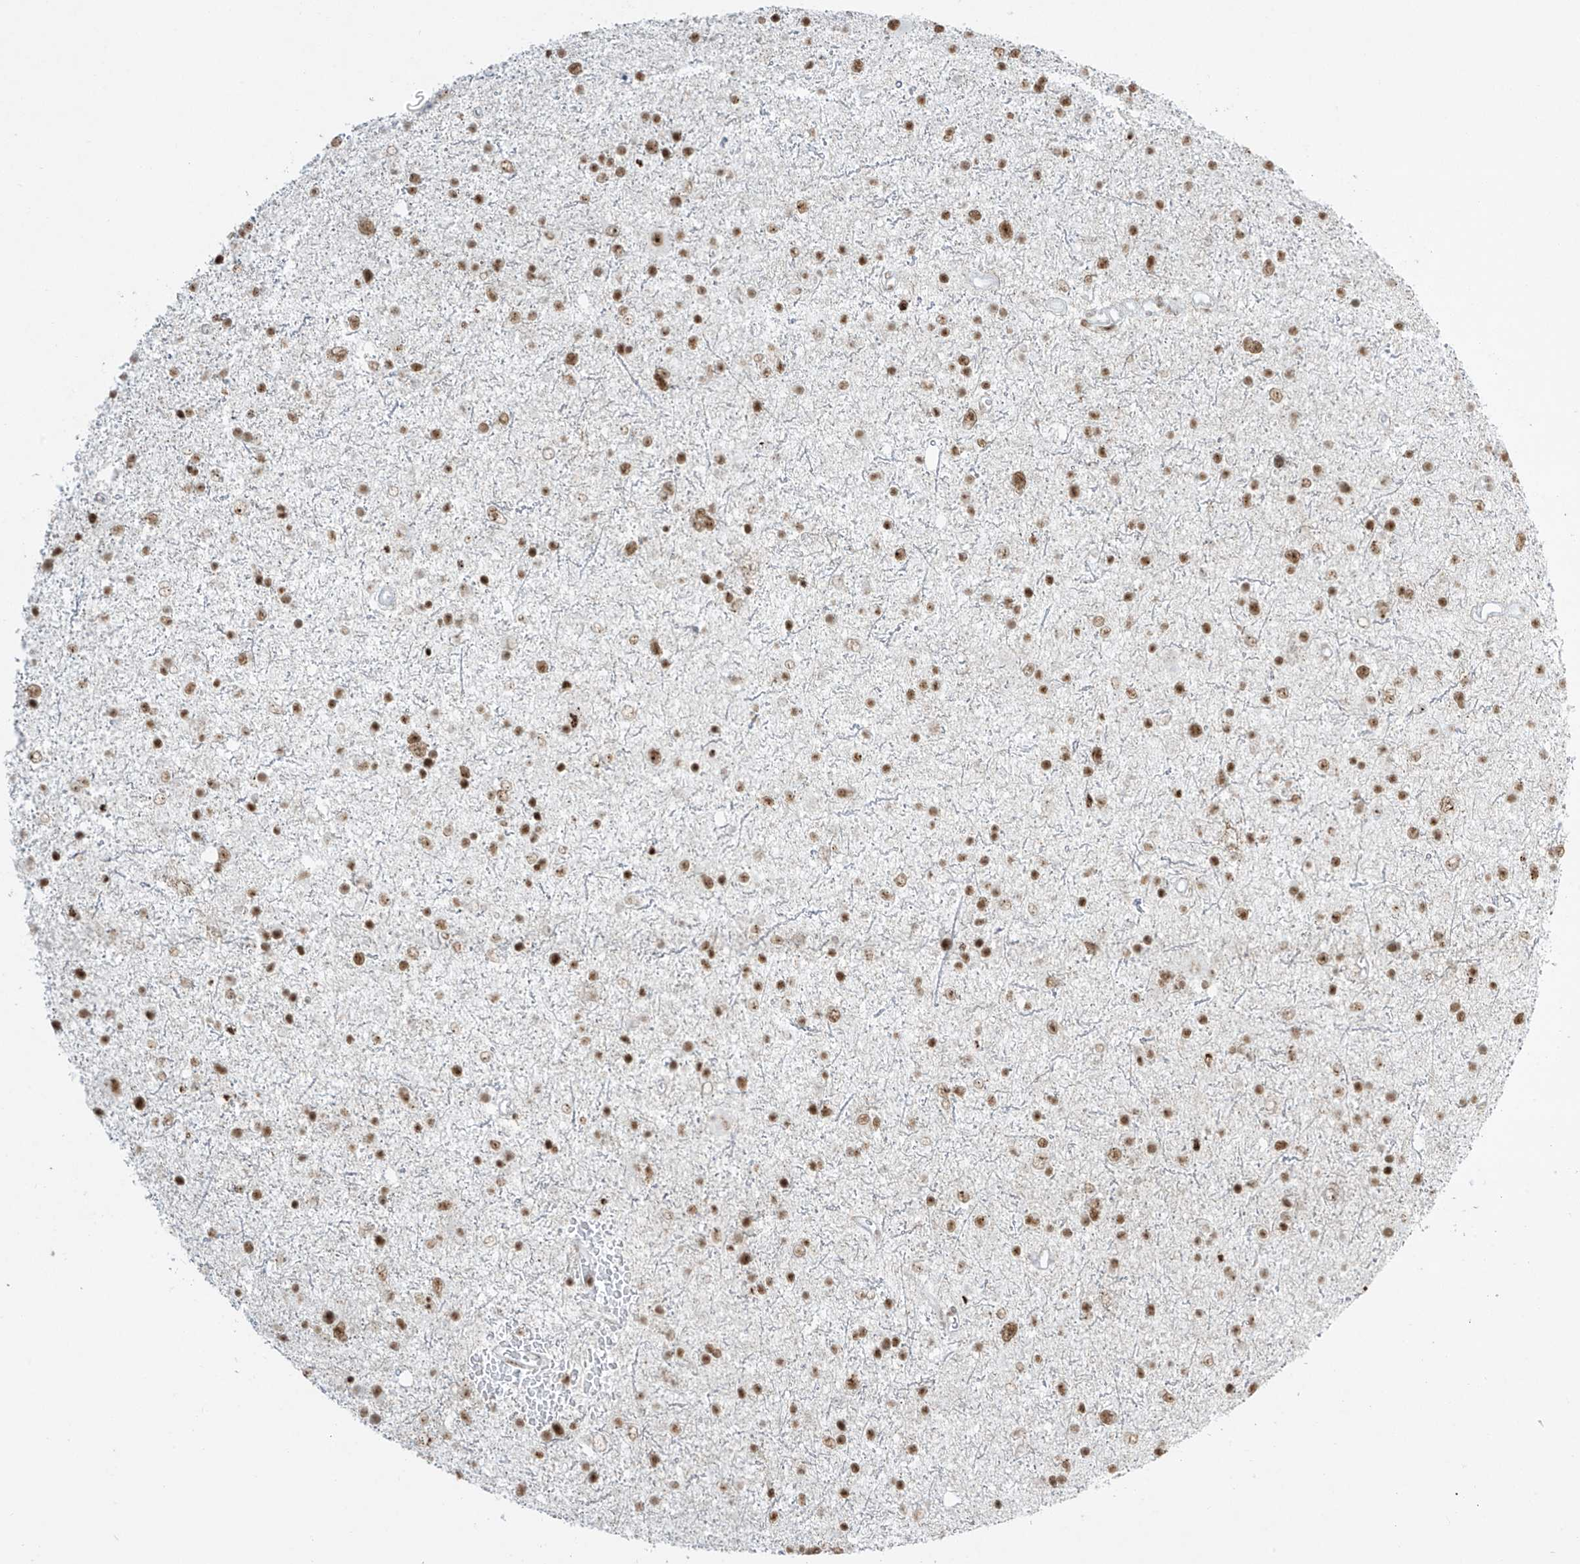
{"staining": {"intensity": "moderate", "quantity": ">75%", "location": "nuclear"}, "tissue": "glioma", "cell_type": "Tumor cells", "image_type": "cancer", "snomed": [{"axis": "morphology", "description": "Glioma, malignant, Low grade"}, {"axis": "topography", "description": "Brain"}], "caption": "Immunohistochemical staining of glioma reveals medium levels of moderate nuclear expression in about >75% of tumor cells.", "gene": "MS4A6A", "patient": {"sex": "female", "age": 37}}